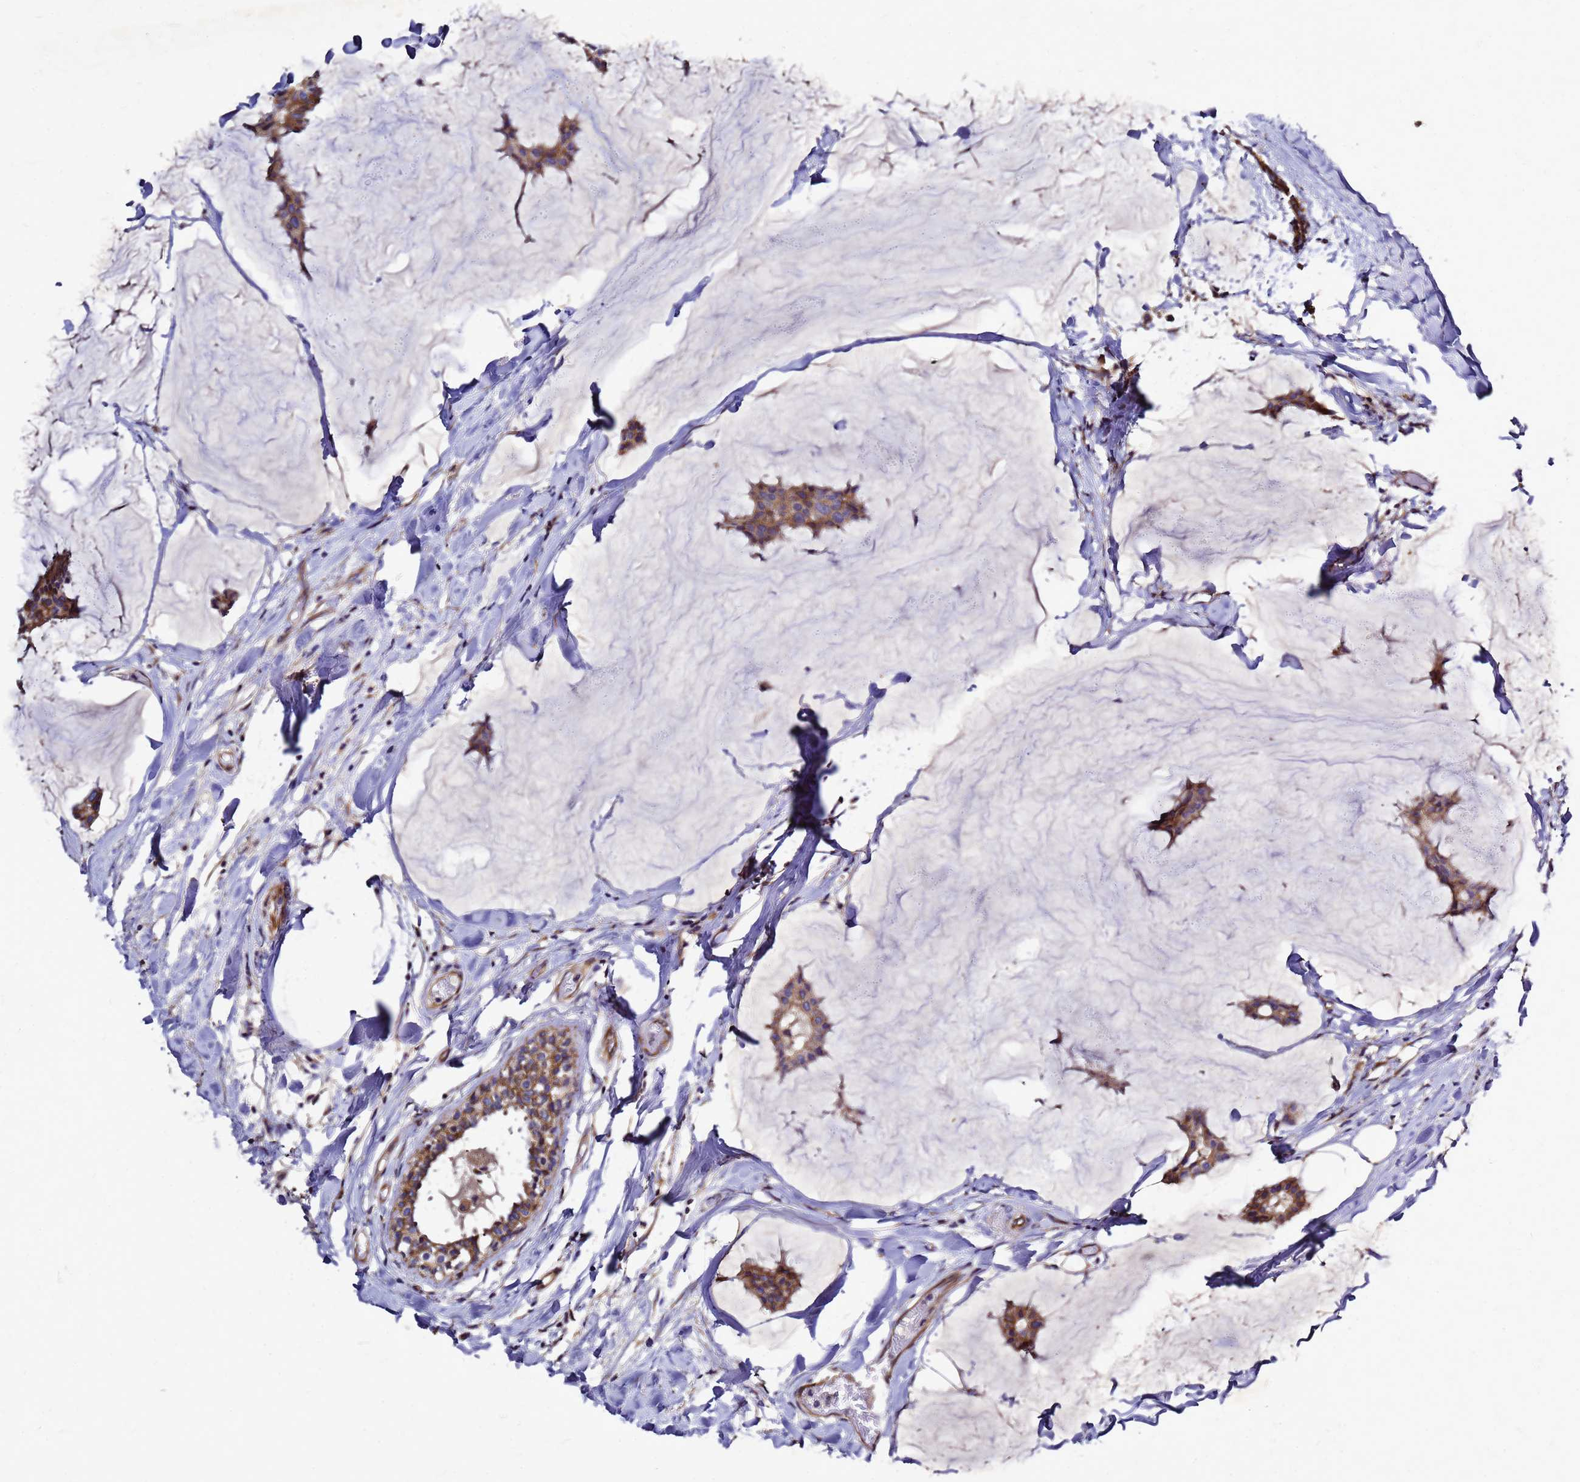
{"staining": {"intensity": "moderate", "quantity": ">75%", "location": "cytoplasmic/membranous"}, "tissue": "breast cancer", "cell_type": "Tumor cells", "image_type": "cancer", "snomed": [{"axis": "morphology", "description": "Duct carcinoma"}, {"axis": "topography", "description": "Breast"}], "caption": "Infiltrating ductal carcinoma (breast) tissue reveals moderate cytoplasmic/membranous positivity in about >75% of tumor cells", "gene": "FBXW5", "patient": {"sex": "female", "age": 93}}